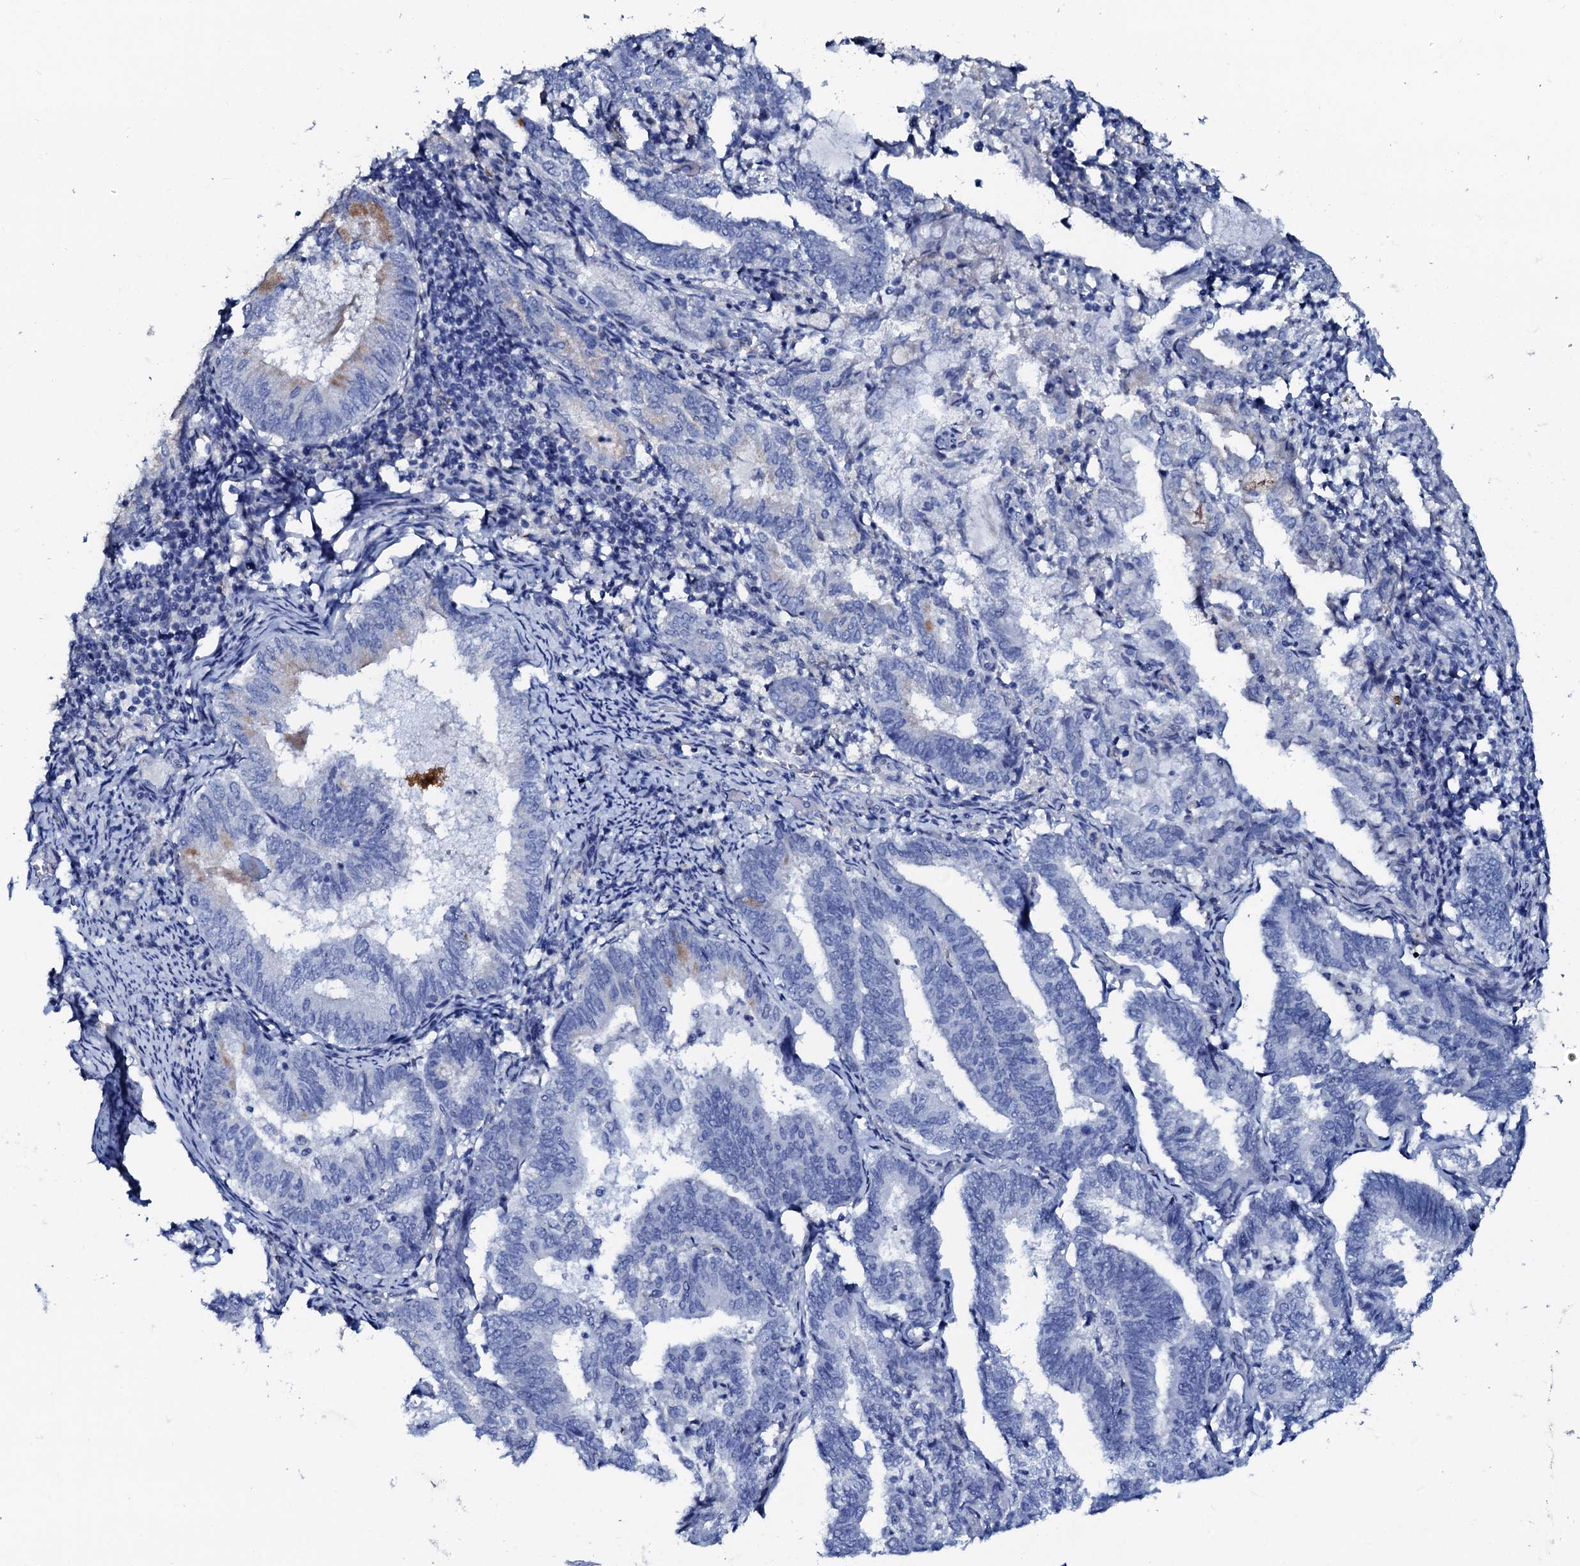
{"staining": {"intensity": "negative", "quantity": "none", "location": "none"}, "tissue": "endometrial cancer", "cell_type": "Tumor cells", "image_type": "cancer", "snomed": [{"axis": "morphology", "description": "Adenocarcinoma, NOS"}, {"axis": "topography", "description": "Endometrium"}], "caption": "Human endometrial cancer stained for a protein using immunohistochemistry demonstrates no staining in tumor cells.", "gene": "AMER2", "patient": {"sex": "female", "age": 80}}